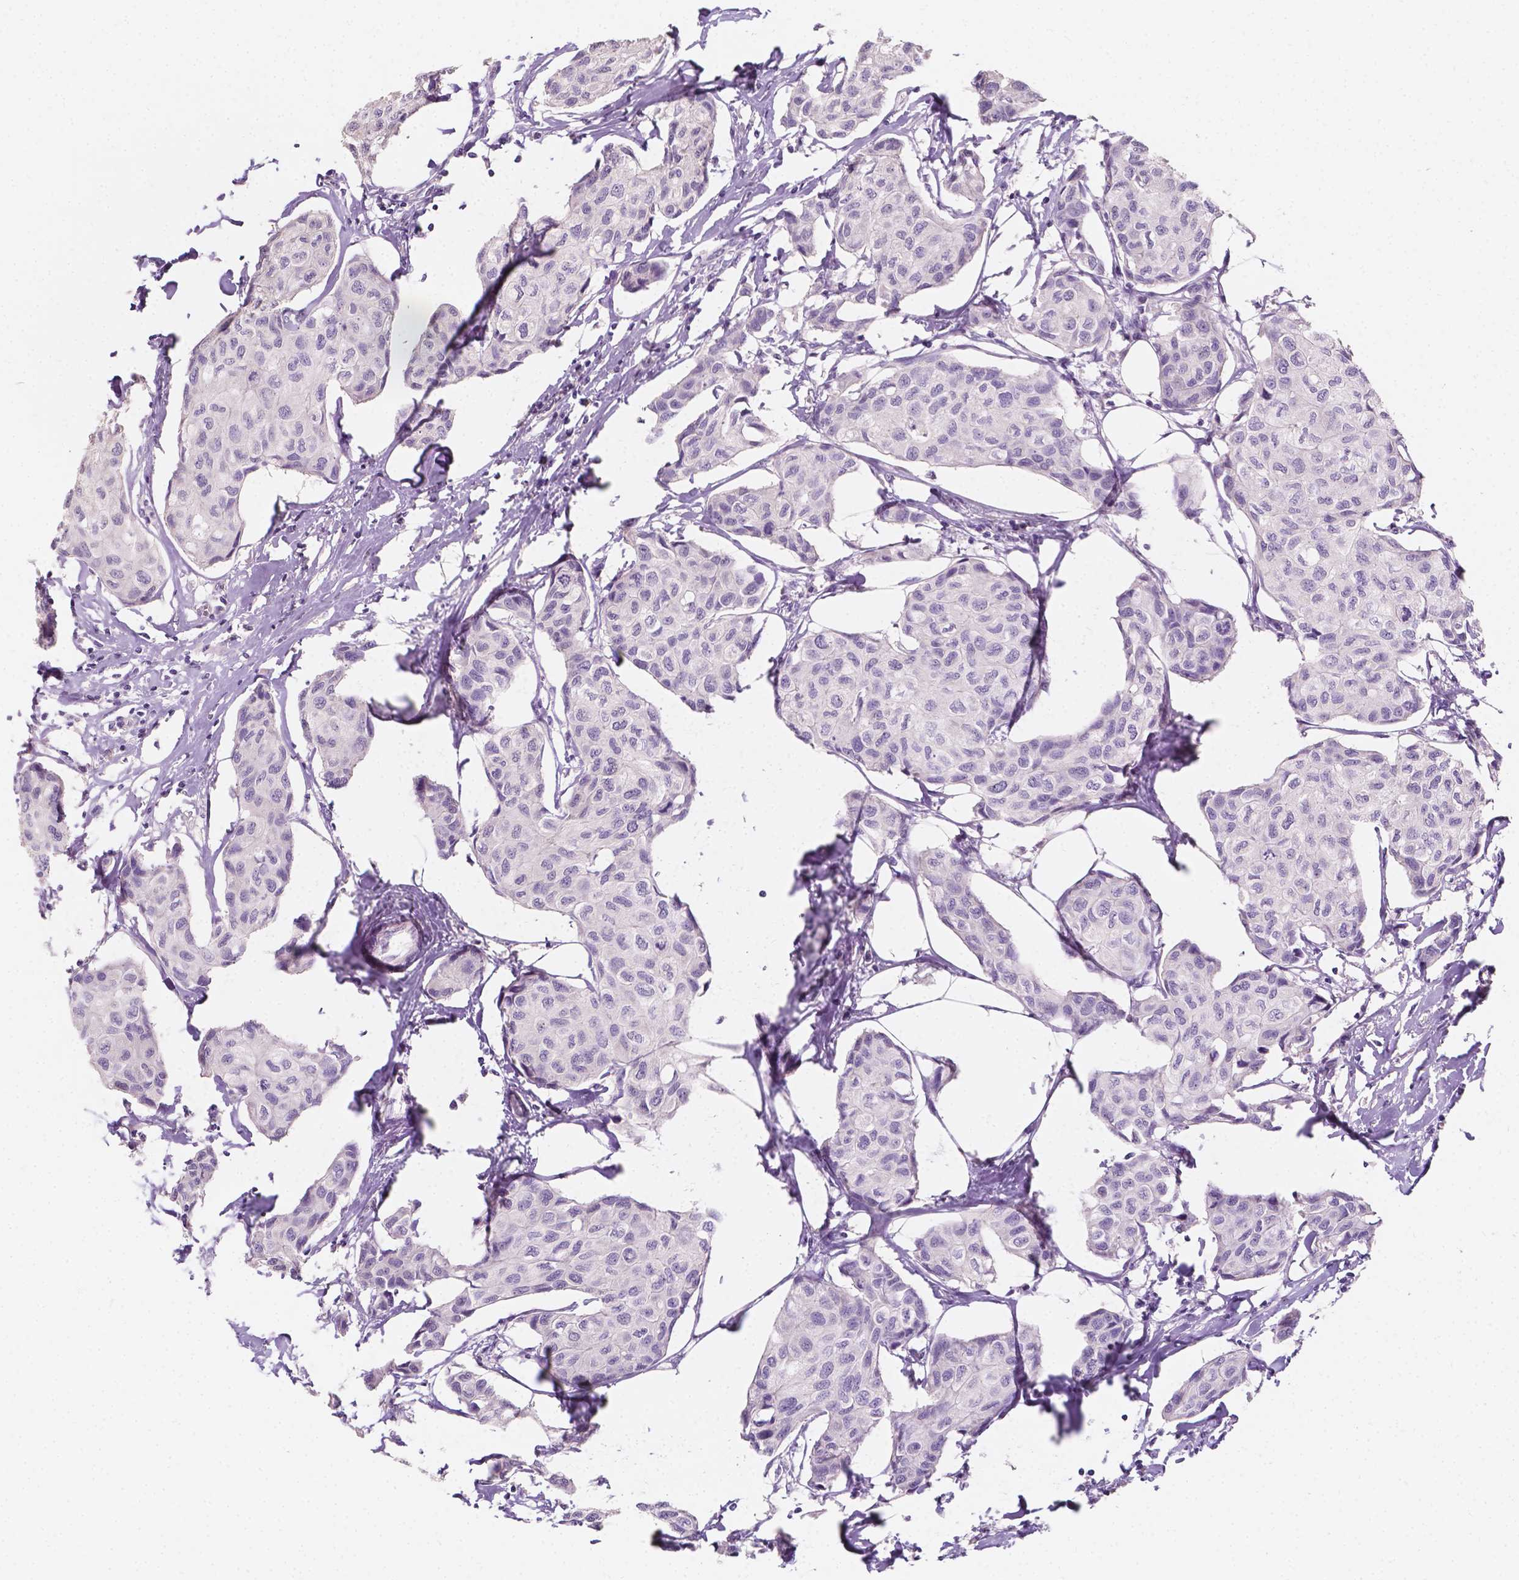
{"staining": {"intensity": "negative", "quantity": "none", "location": "none"}, "tissue": "breast cancer", "cell_type": "Tumor cells", "image_type": "cancer", "snomed": [{"axis": "morphology", "description": "Duct carcinoma"}, {"axis": "topography", "description": "Breast"}], "caption": "Breast cancer was stained to show a protein in brown. There is no significant expression in tumor cells. (Brightfield microscopy of DAB (3,3'-diaminobenzidine) immunohistochemistry (IHC) at high magnification).", "gene": "TAL1", "patient": {"sex": "female", "age": 80}}